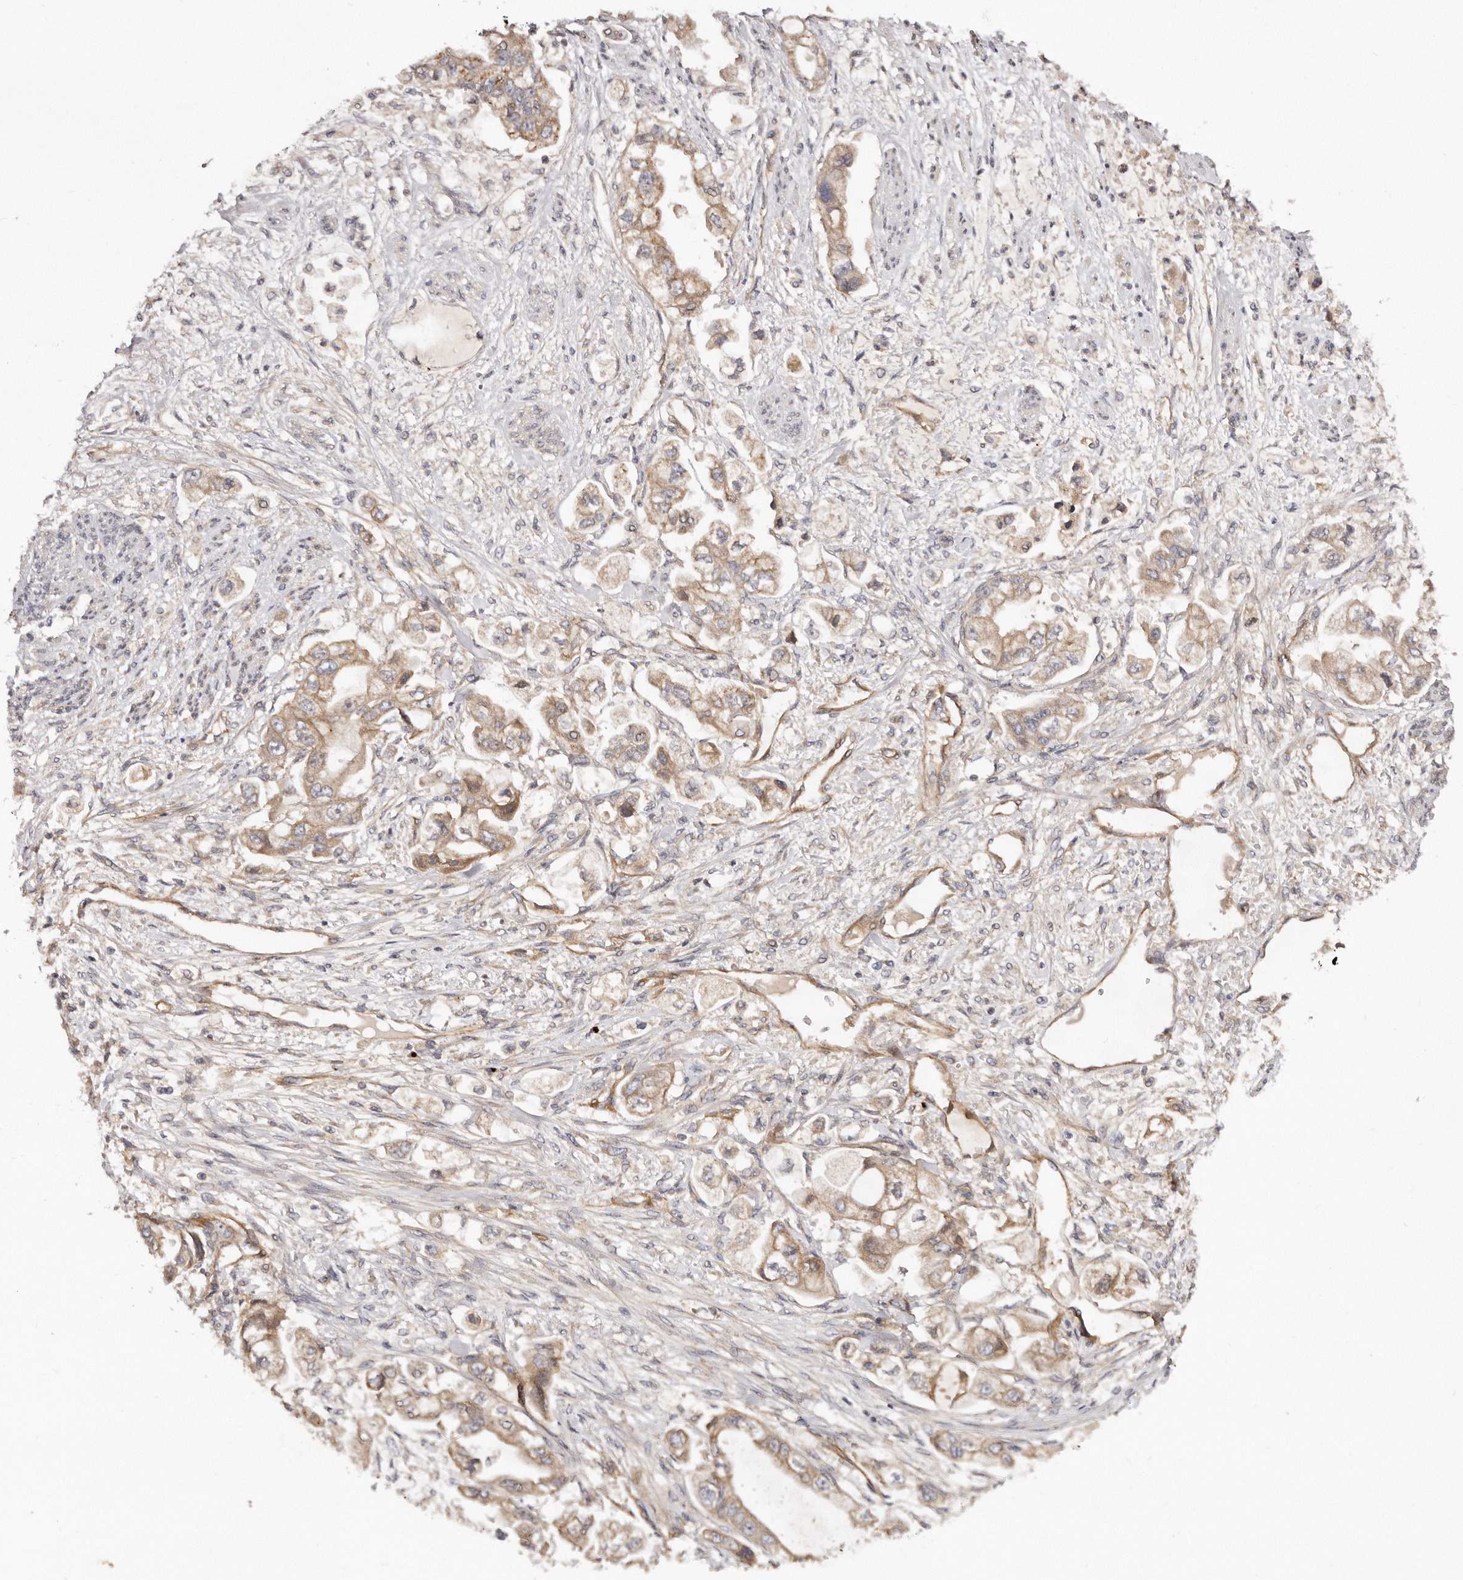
{"staining": {"intensity": "moderate", "quantity": ">75%", "location": "cytoplasmic/membranous"}, "tissue": "stomach cancer", "cell_type": "Tumor cells", "image_type": "cancer", "snomed": [{"axis": "morphology", "description": "Adenocarcinoma, NOS"}, {"axis": "topography", "description": "Stomach"}], "caption": "A brown stain labels moderate cytoplasmic/membranous staining of a protein in human adenocarcinoma (stomach) tumor cells.", "gene": "DACT2", "patient": {"sex": "male", "age": 62}}